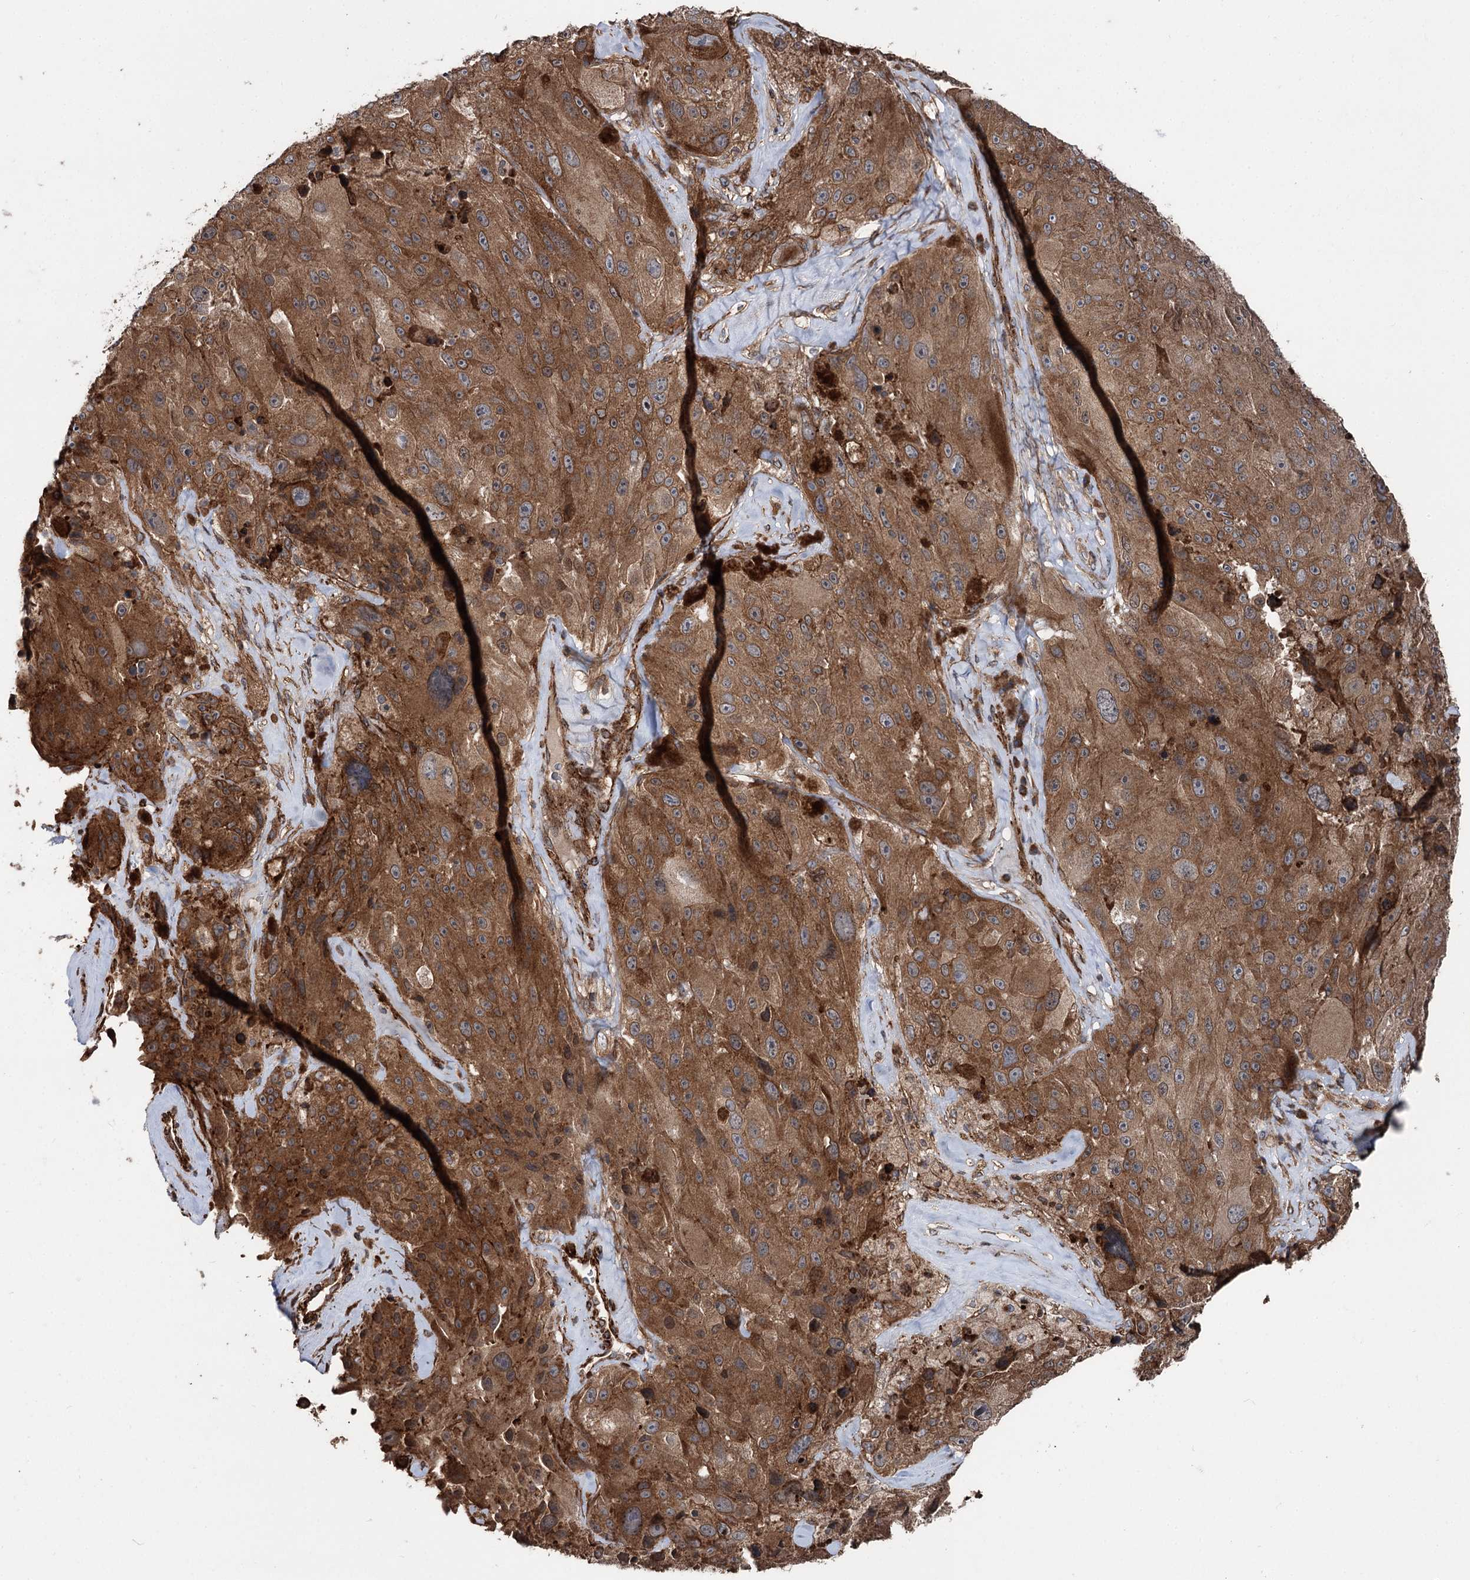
{"staining": {"intensity": "moderate", "quantity": ">75%", "location": "cytoplasmic/membranous"}, "tissue": "melanoma", "cell_type": "Tumor cells", "image_type": "cancer", "snomed": [{"axis": "morphology", "description": "Malignant melanoma, Metastatic site"}, {"axis": "topography", "description": "Lymph node"}], "caption": "Immunohistochemistry micrograph of melanoma stained for a protein (brown), which reveals medium levels of moderate cytoplasmic/membranous staining in approximately >75% of tumor cells.", "gene": "ITFG2", "patient": {"sex": "male", "age": 62}}